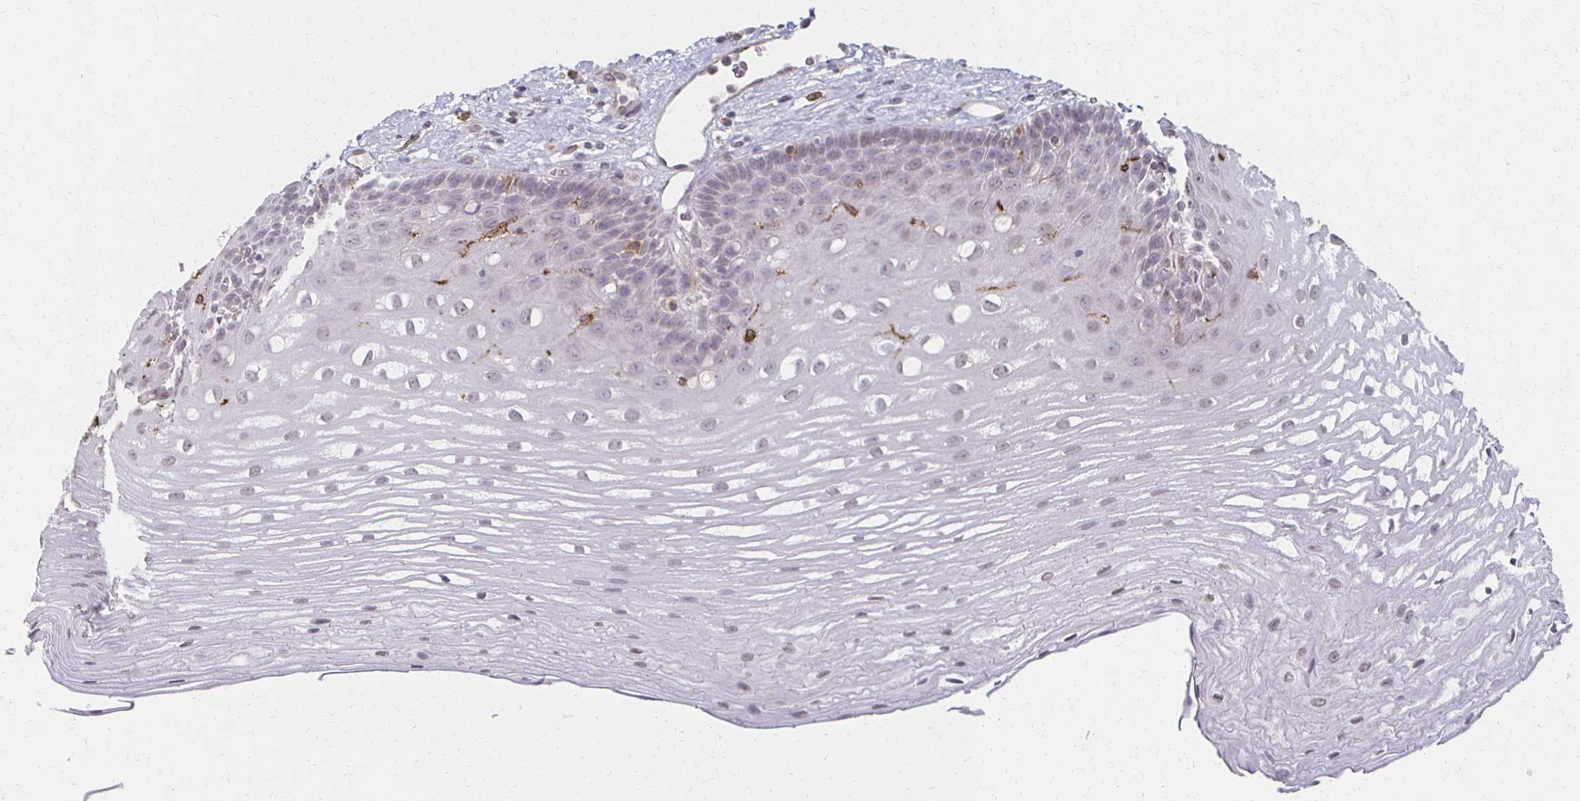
{"staining": {"intensity": "negative", "quantity": "none", "location": "none"}, "tissue": "esophagus", "cell_type": "Squamous epithelial cells", "image_type": "normal", "snomed": [{"axis": "morphology", "description": "Normal tissue, NOS"}, {"axis": "topography", "description": "Esophagus"}], "caption": "A high-resolution image shows IHC staining of normal esophagus, which shows no significant expression in squamous epithelial cells.", "gene": "DAB1", "patient": {"sex": "male", "age": 62}}